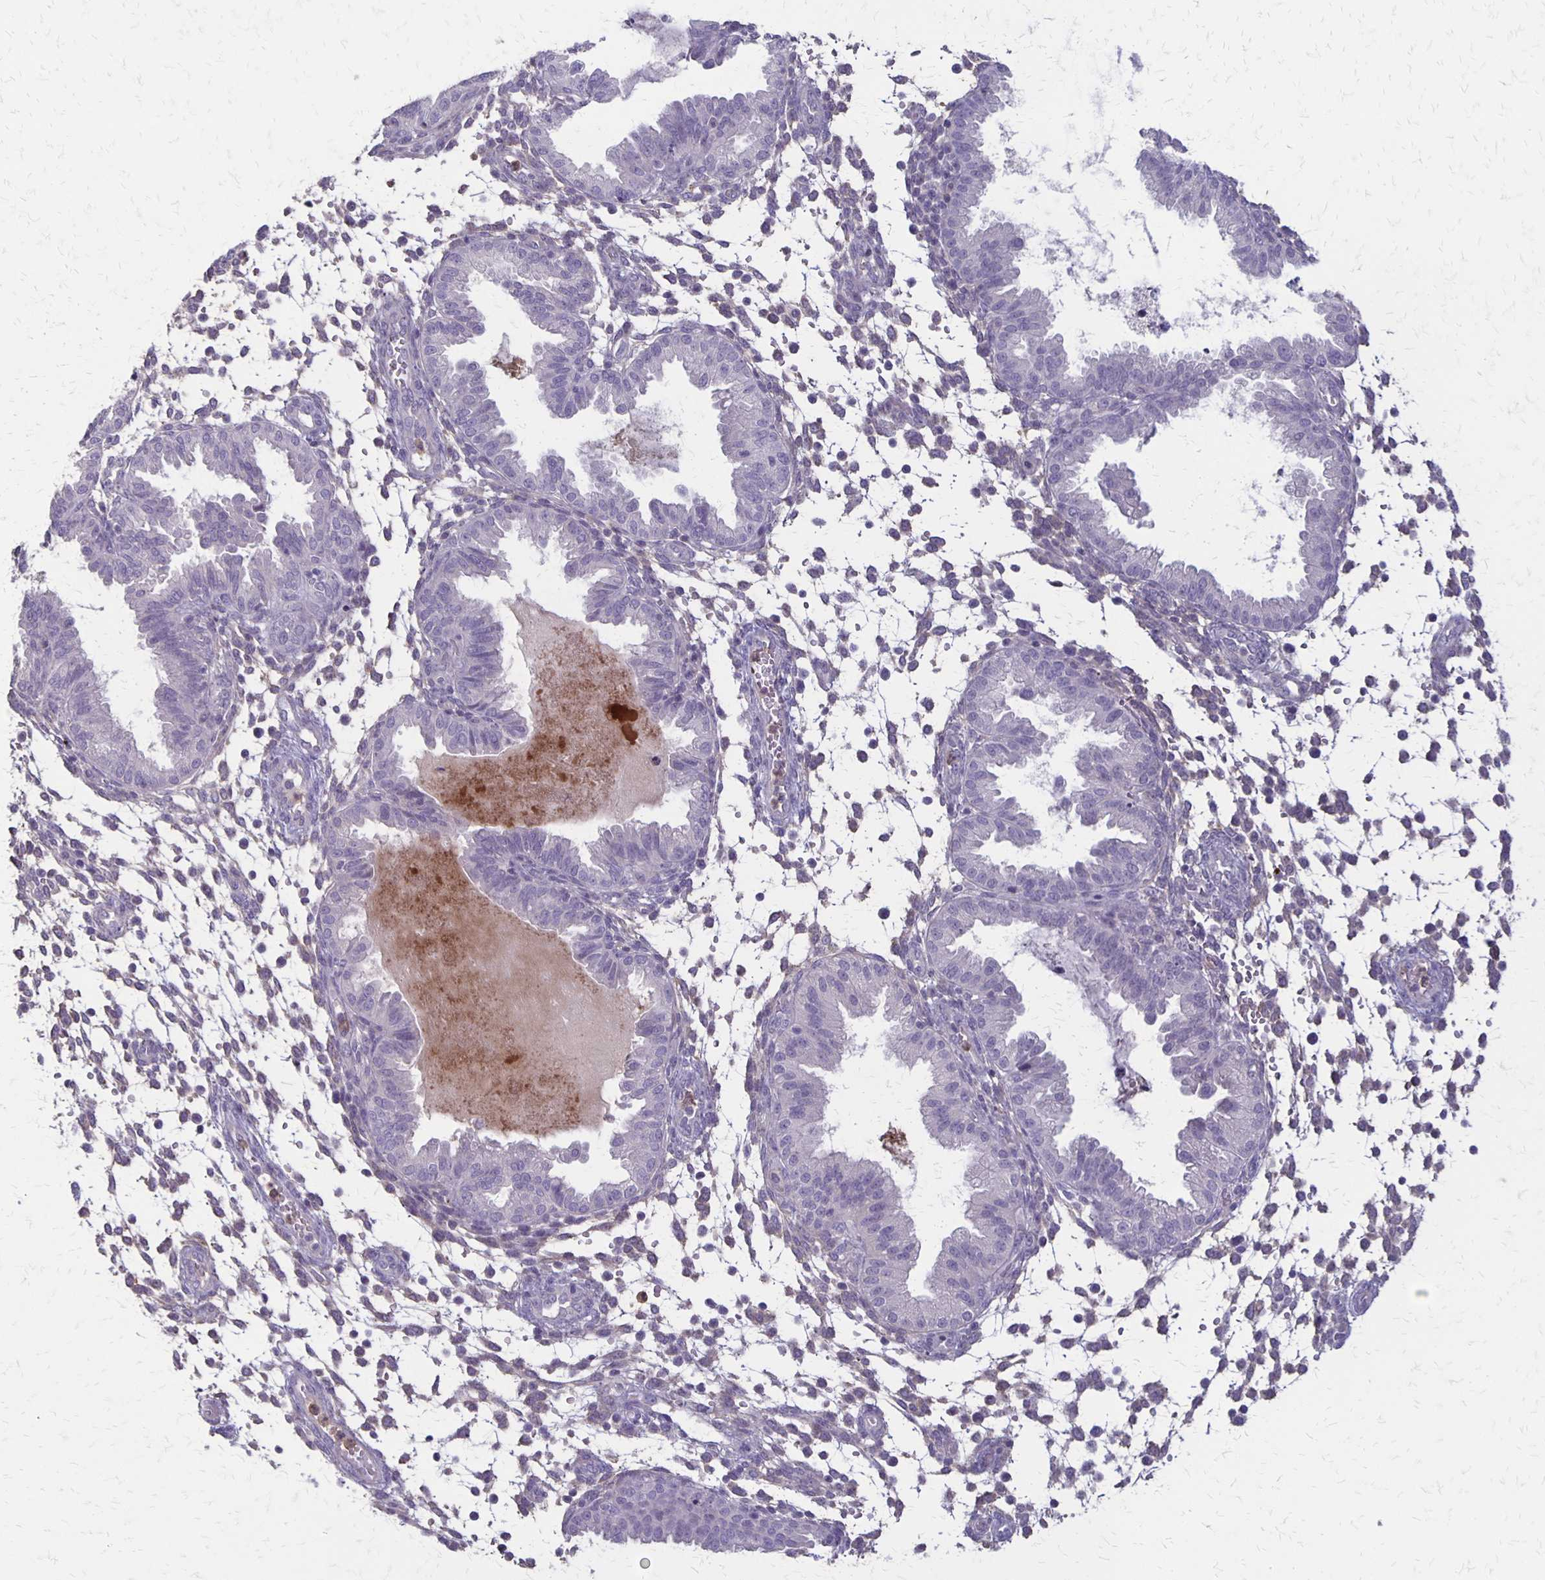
{"staining": {"intensity": "negative", "quantity": "none", "location": "none"}, "tissue": "endometrium", "cell_type": "Cells in endometrial stroma", "image_type": "normal", "snomed": [{"axis": "morphology", "description": "Normal tissue, NOS"}, {"axis": "topography", "description": "Endometrium"}], "caption": "DAB immunohistochemical staining of normal human endometrium exhibits no significant expression in cells in endometrial stroma.", "gene": "SEPTIN5", "patient": {"sex": "female", "age": 33}}